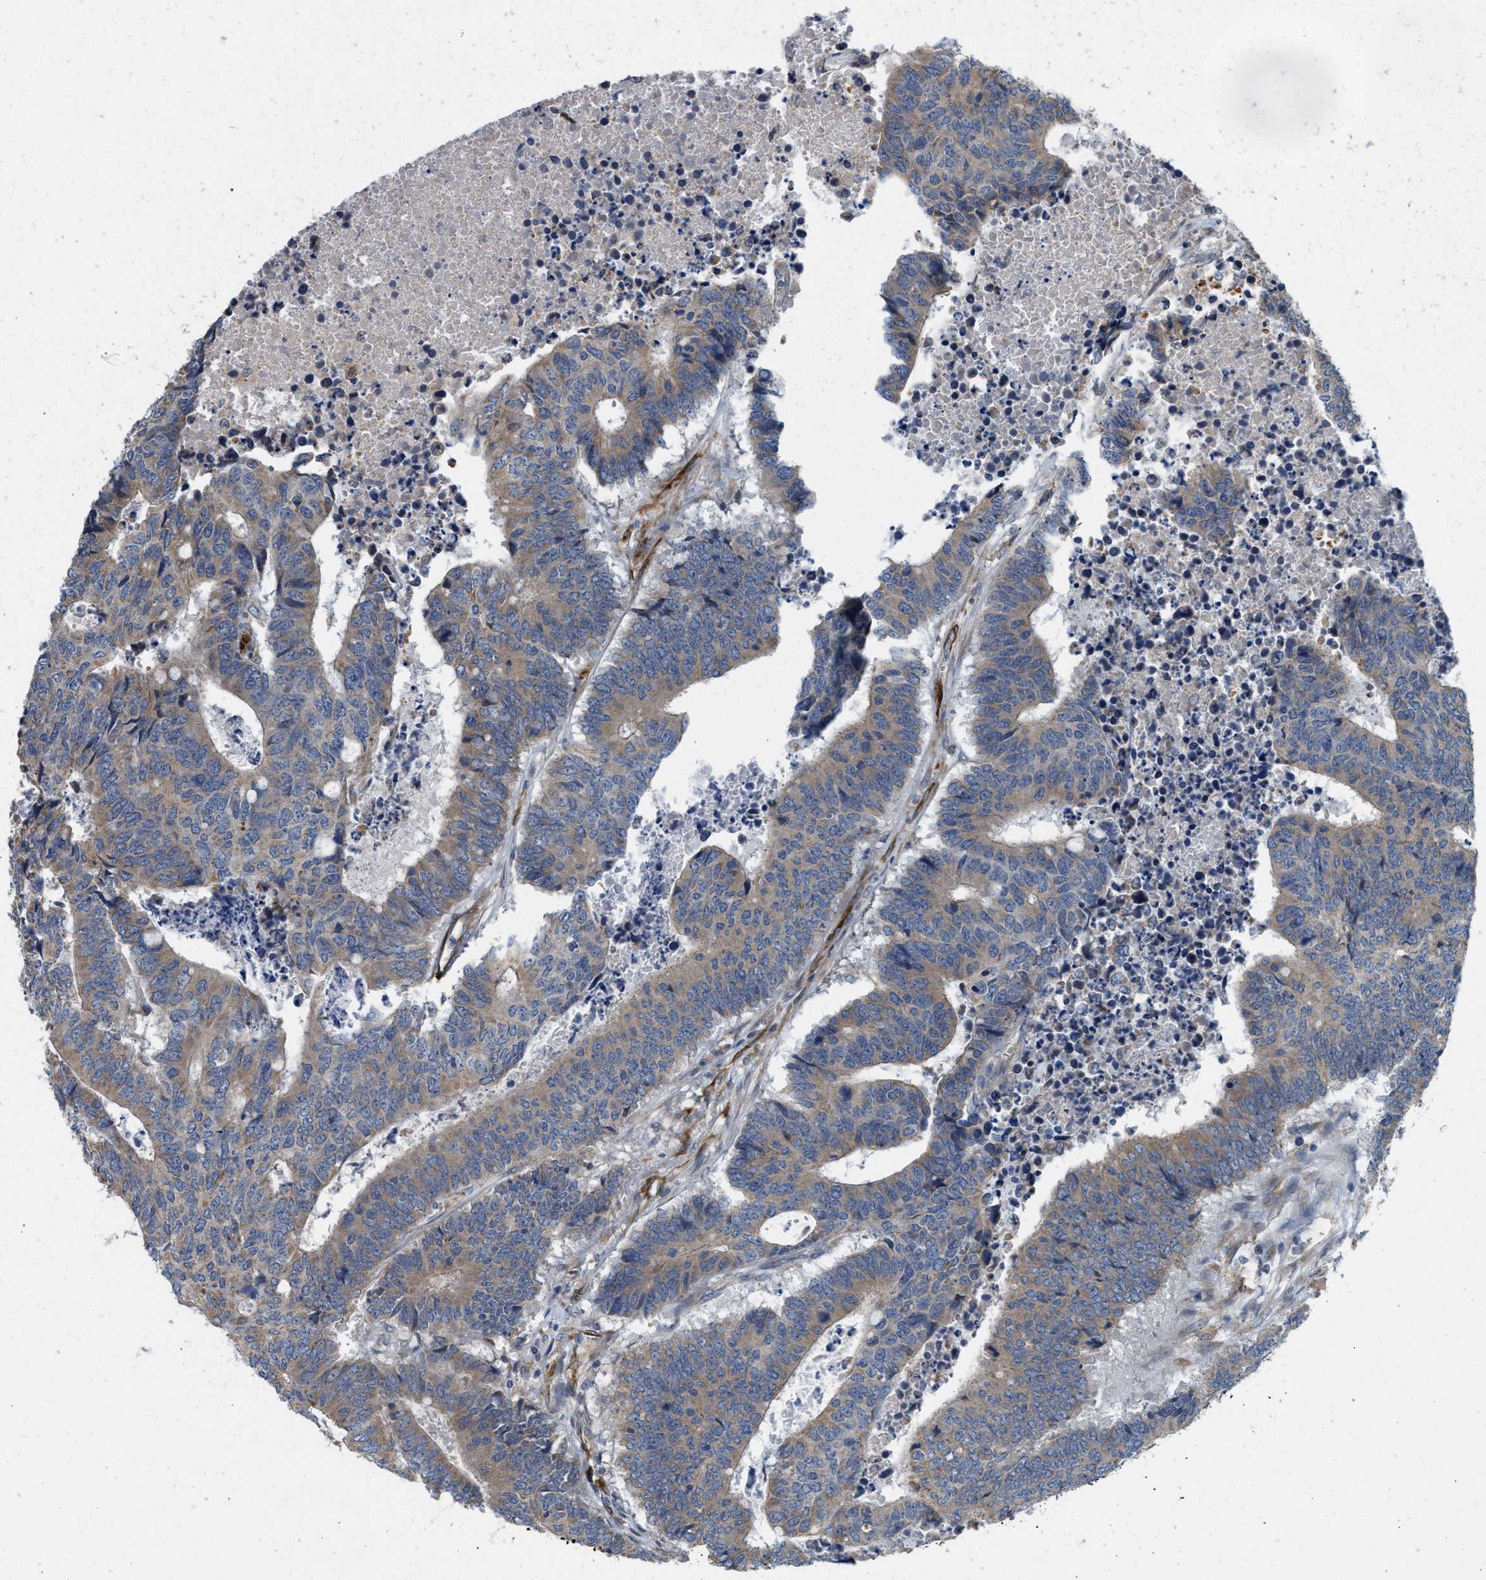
{"staining": {"intensity": "weak", "quantity": ">75%", "location": "cytoplasmic/membranous"}, "tissue": "colorectal cancer", "cell_type": "Tumor cells", "image_type": "cancer", "snomed": [{"axis": "morphology", "description": "Adenocarcinoma, NOS"}, {"axis": "topography", "description": "Rectum"}], "caption": "High-power microscopy captured an immunohistochemistry (IHC) histopathology image of colorectal cancer, revealing weak cytoplasmic/membranous positivity in about >75% of tumor cells.", "gene": "EOGT", "patient": {"sex": "male", "age": 84}}